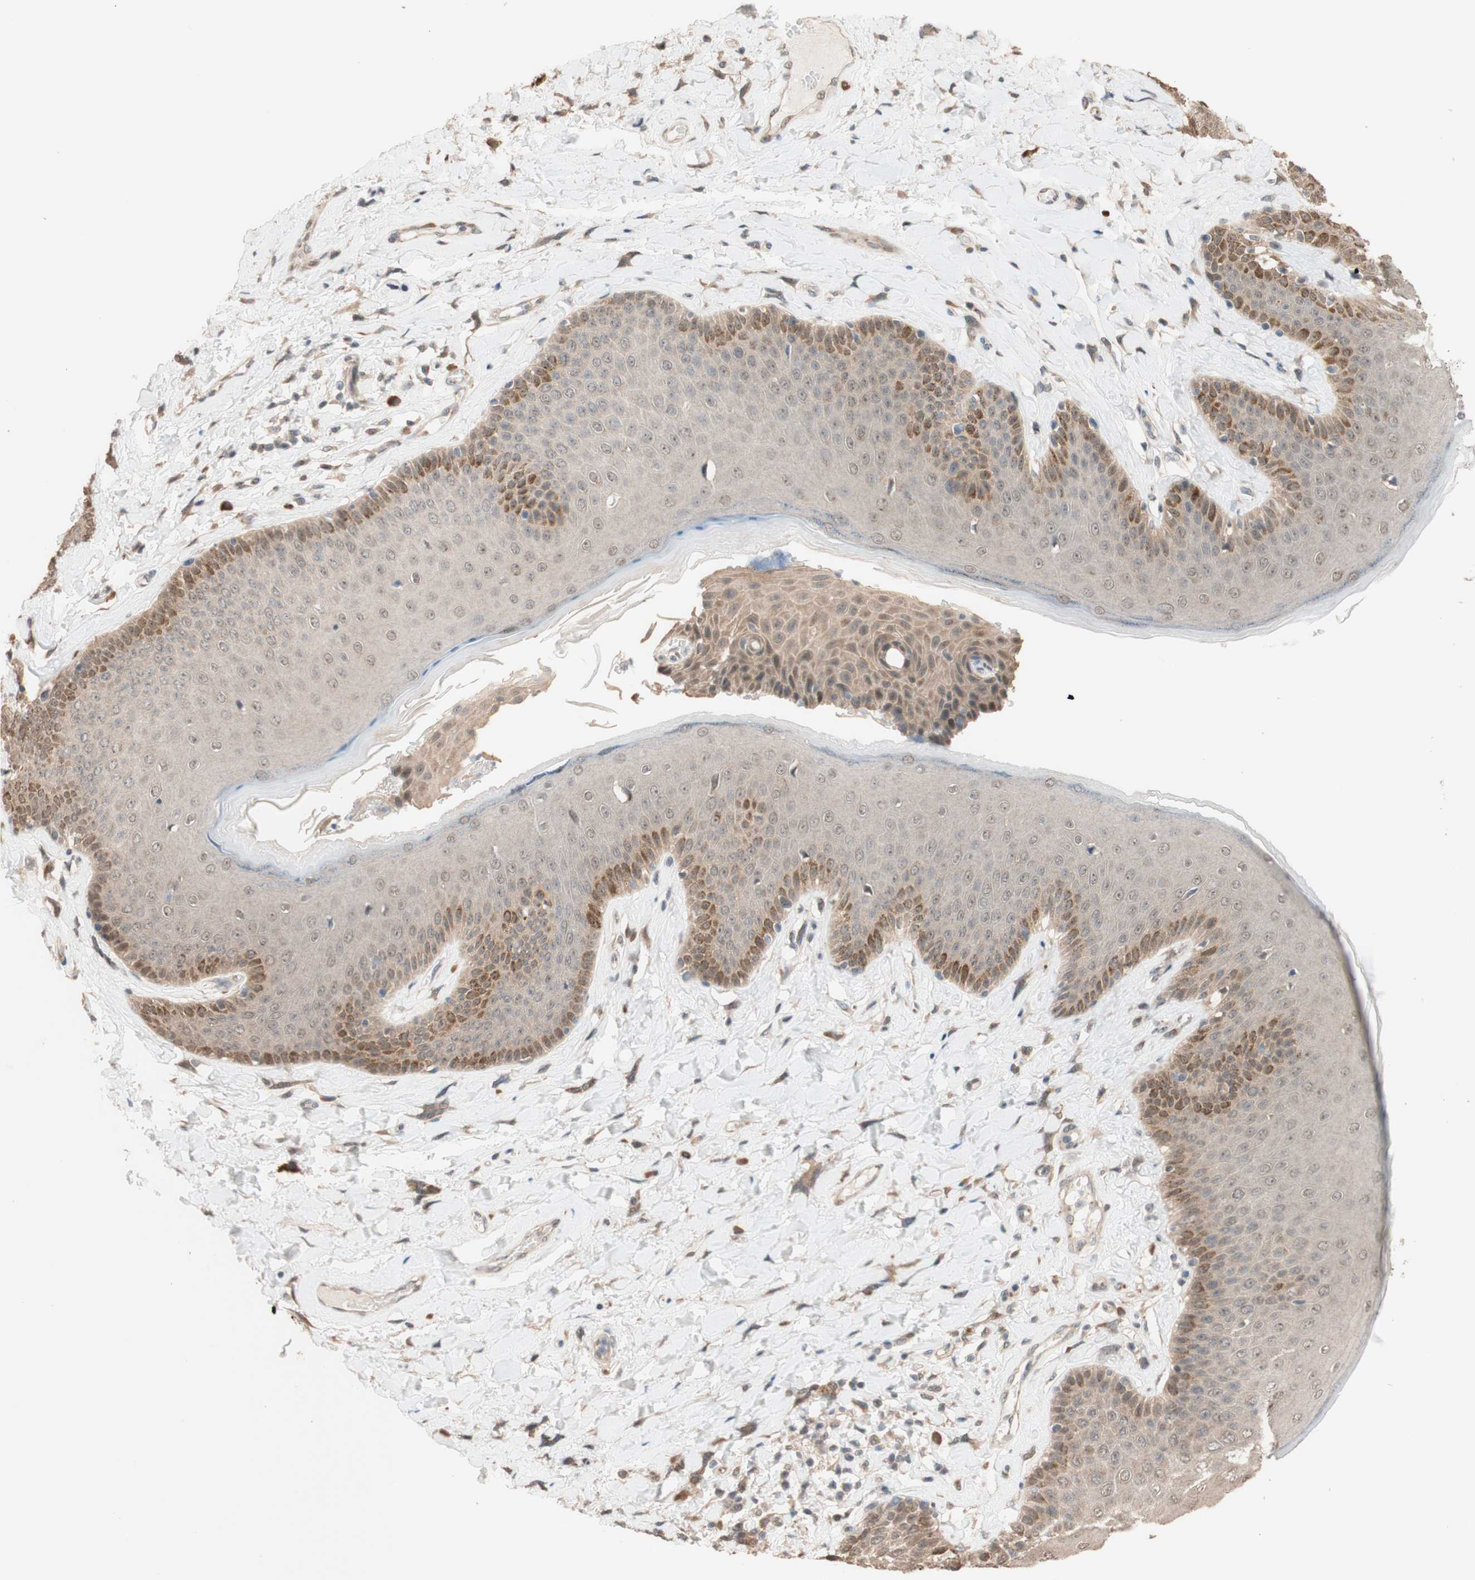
{"staining": {"intensity": "moderate", "quantity": "<25%", "location": "cytoplasmic/membranous"}, "tissue": "skin", "cell_type": "Epidermal cells", "image_type": "normal", "snomed": [{"axis": "morphology", "description": "Normal tissue, NOS"}, {"axis": "topography", "description": "Anal"}], "caption": "There is low levels of moderate cytoplasmic/membranous staining in epidermal cells of unremarkable skin, as demonstrated by immunohistochemical staining (brown color).", "gene": "CCNC", "patient": {"sex": "male", "age": 69}}